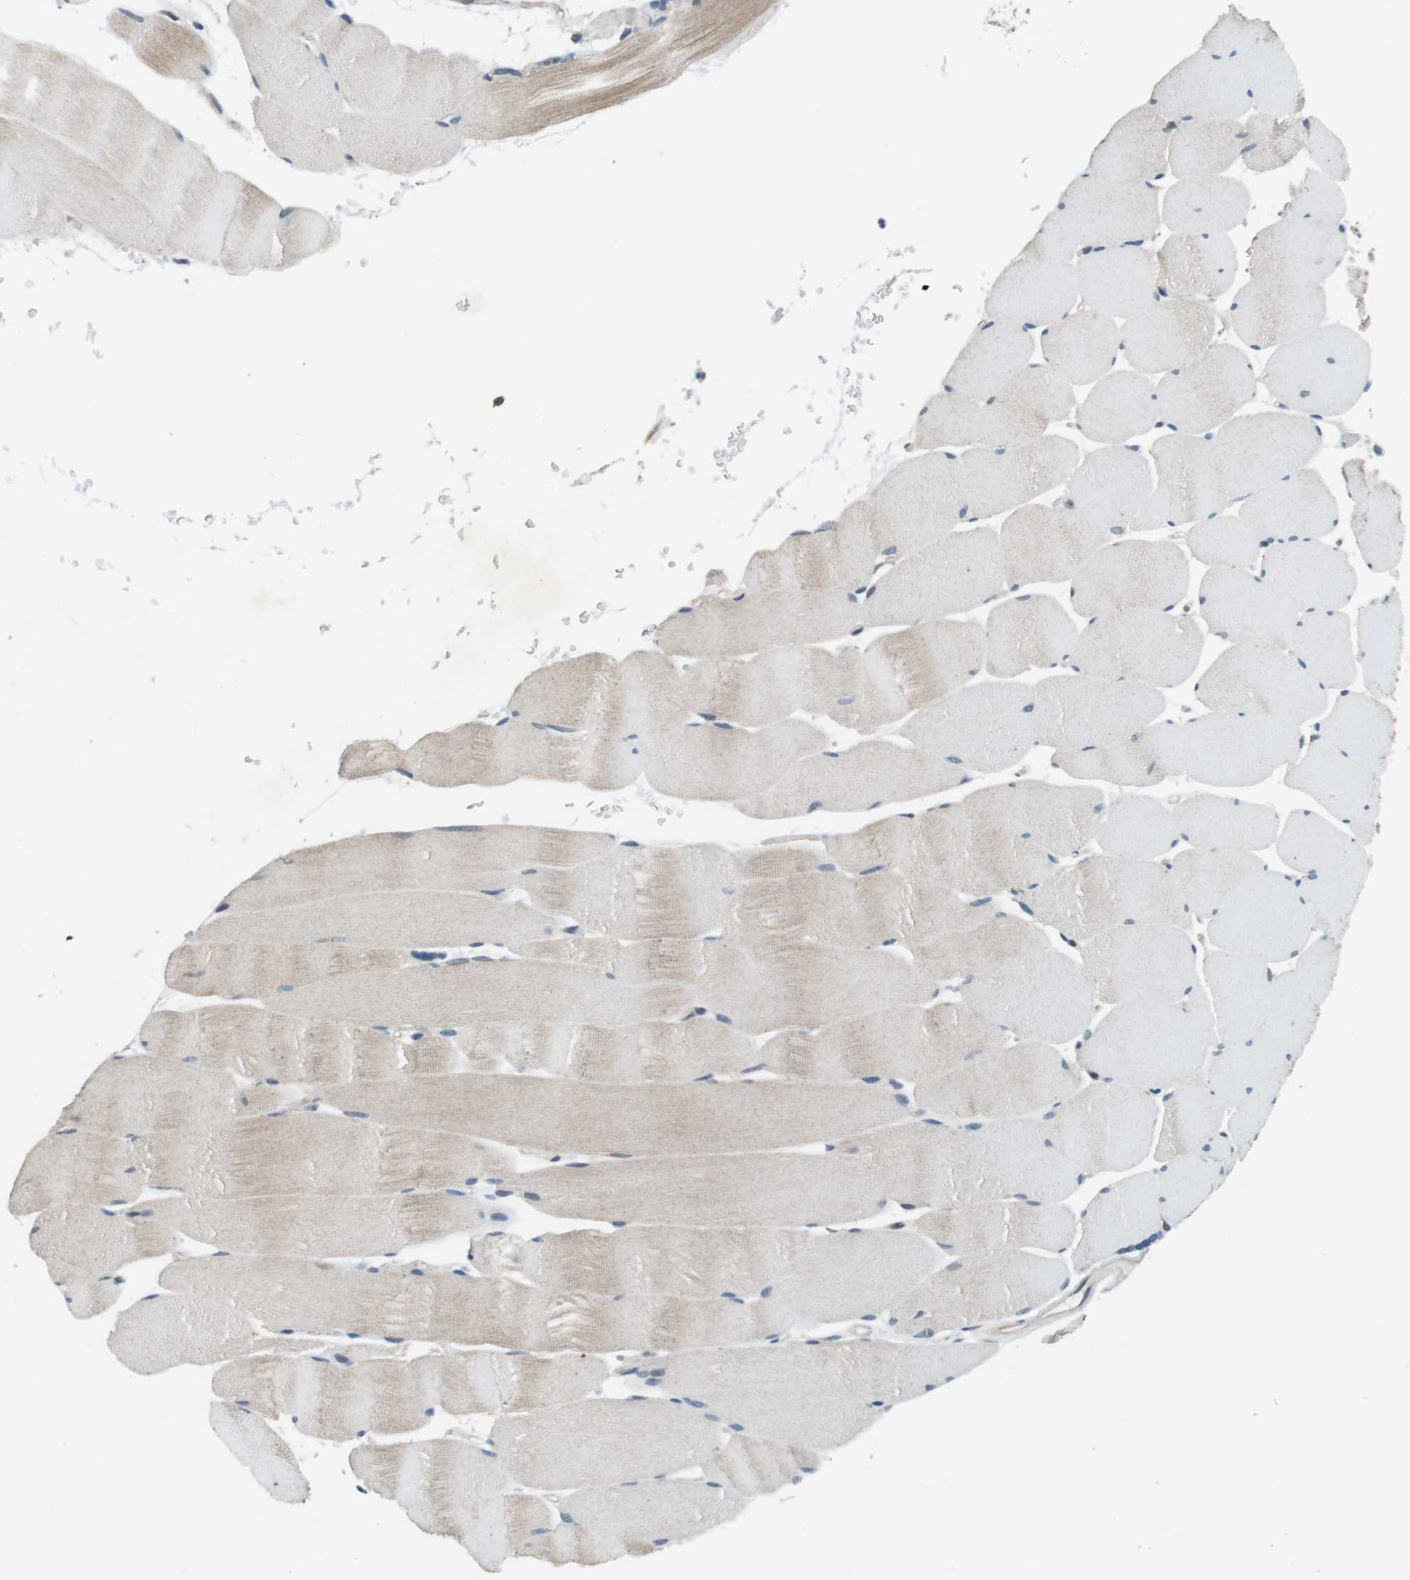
{"staining": {"intensity": "weak", "quantity": "<25%", "location": "cytoplasmic/membranous"}, "tissue": "skeletal muscle", "cell_type": "Myocytes", "image_type": "normal", "snomed": [{"axis": "morphology", "description": "Normal tissue, NOS"}, {"axis": "topography", "description": "Skeletal muscle"}], "caption": "Protein analysis of unremarkable skeletal muscle exhibits no significant staining in myocytes. Brightfield microscopy of immunohistochemistry stained with DAB (brown) and hematoxylin (blue), captured at high magnification.", "gene": "CLDN7", "patient": {"sex": "male", "age": 62}}